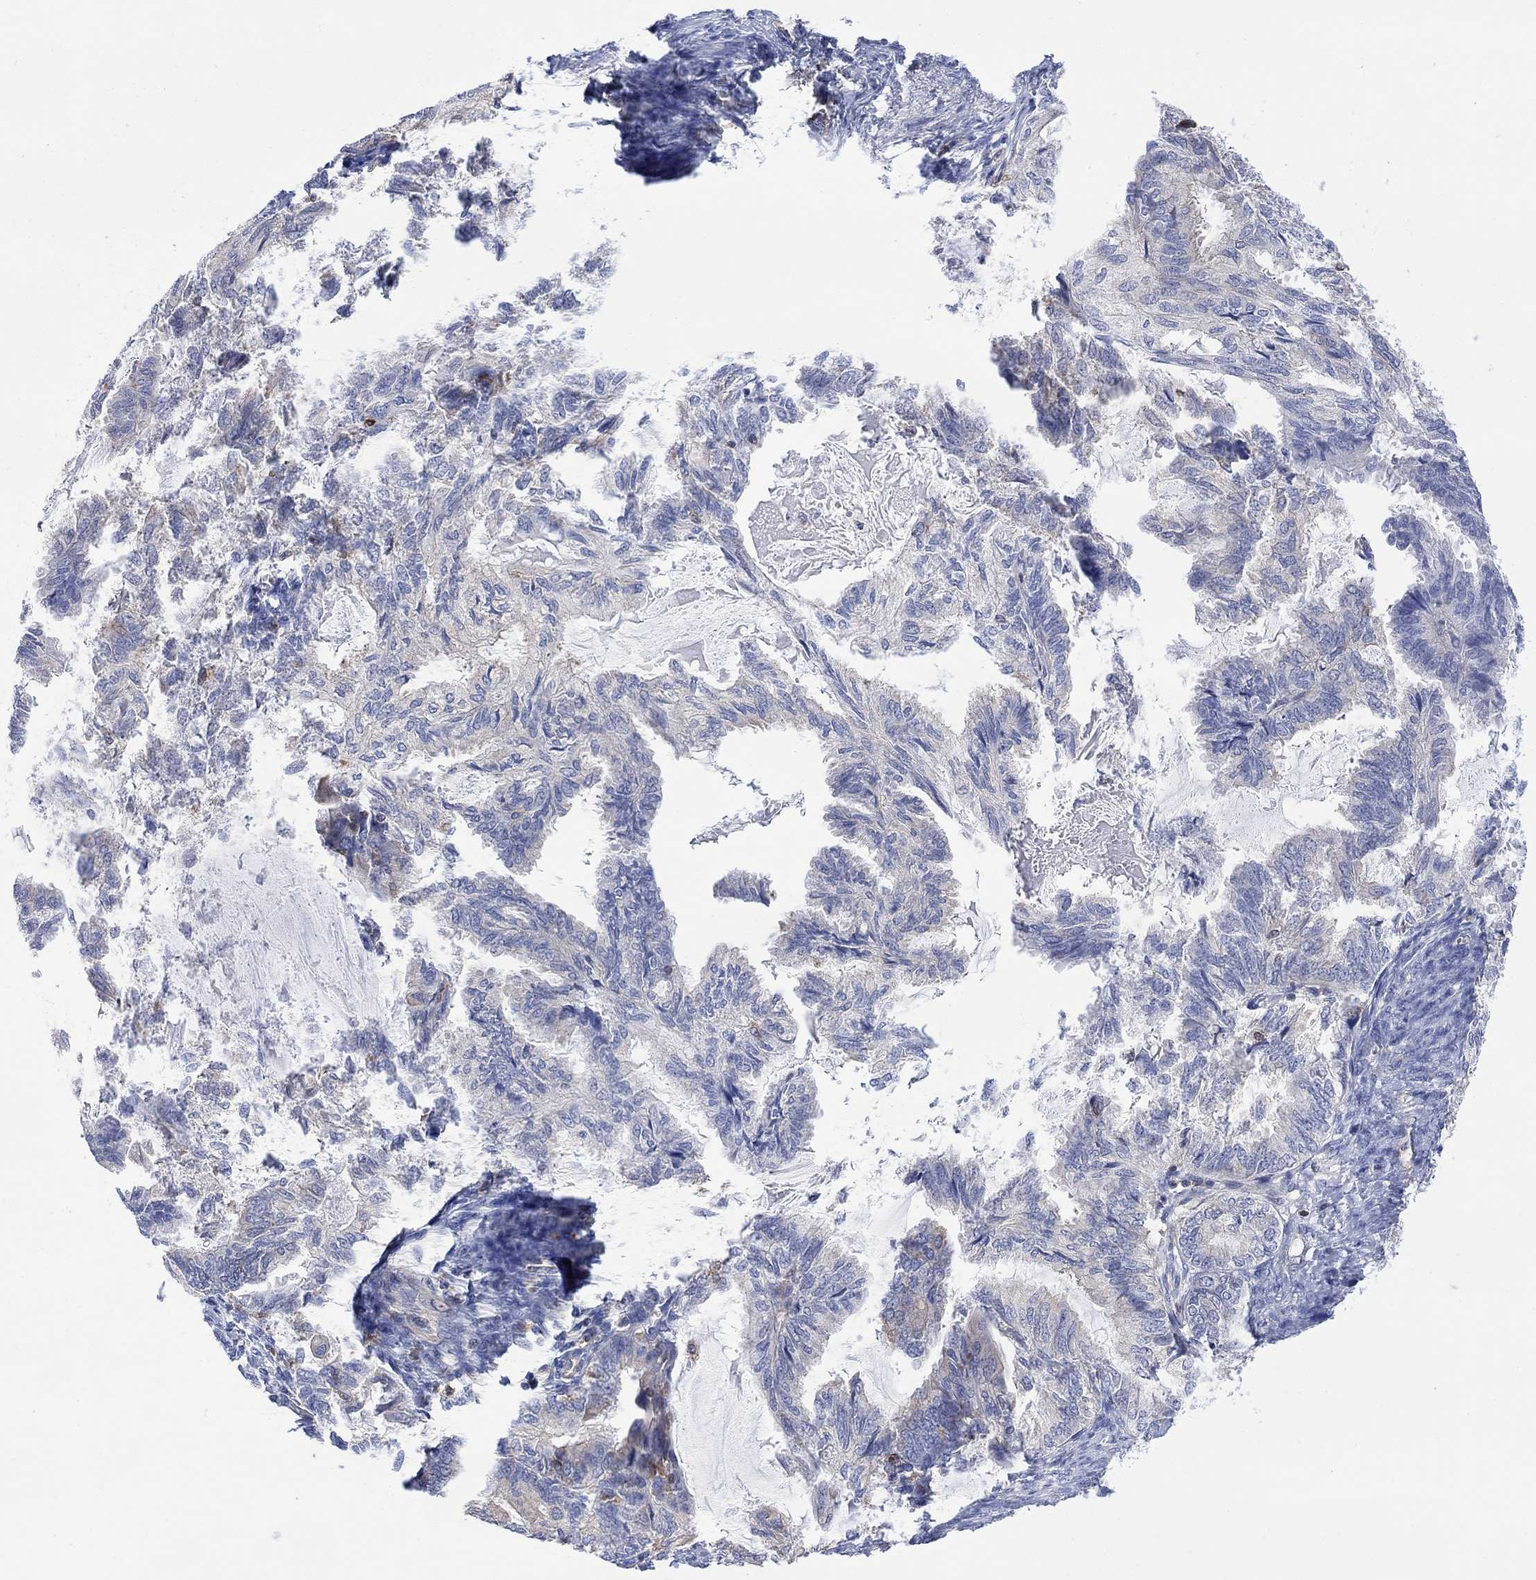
{"staining": {"intensity": "negative", "quantity": "none", "location": "none"}, "tissue": "endometrial cancer", "cell_type": "Tumor cells", "image_type": "cancer", "snomed": [{"axis": "morphology", "description": "Adenocarcinoma, NOS"}, {"axis": "topography", "description": "Endometrium"}], "caption": "This image is of adenocarcinoma (endometrial) stained with immunohistochemistry (IHC) to label a protein in brown with the nuclei are counter-stained blue. There is no expression in tumor cells.", "gene": "GBP5", "patient": {"sex": "female", "age": 86}}